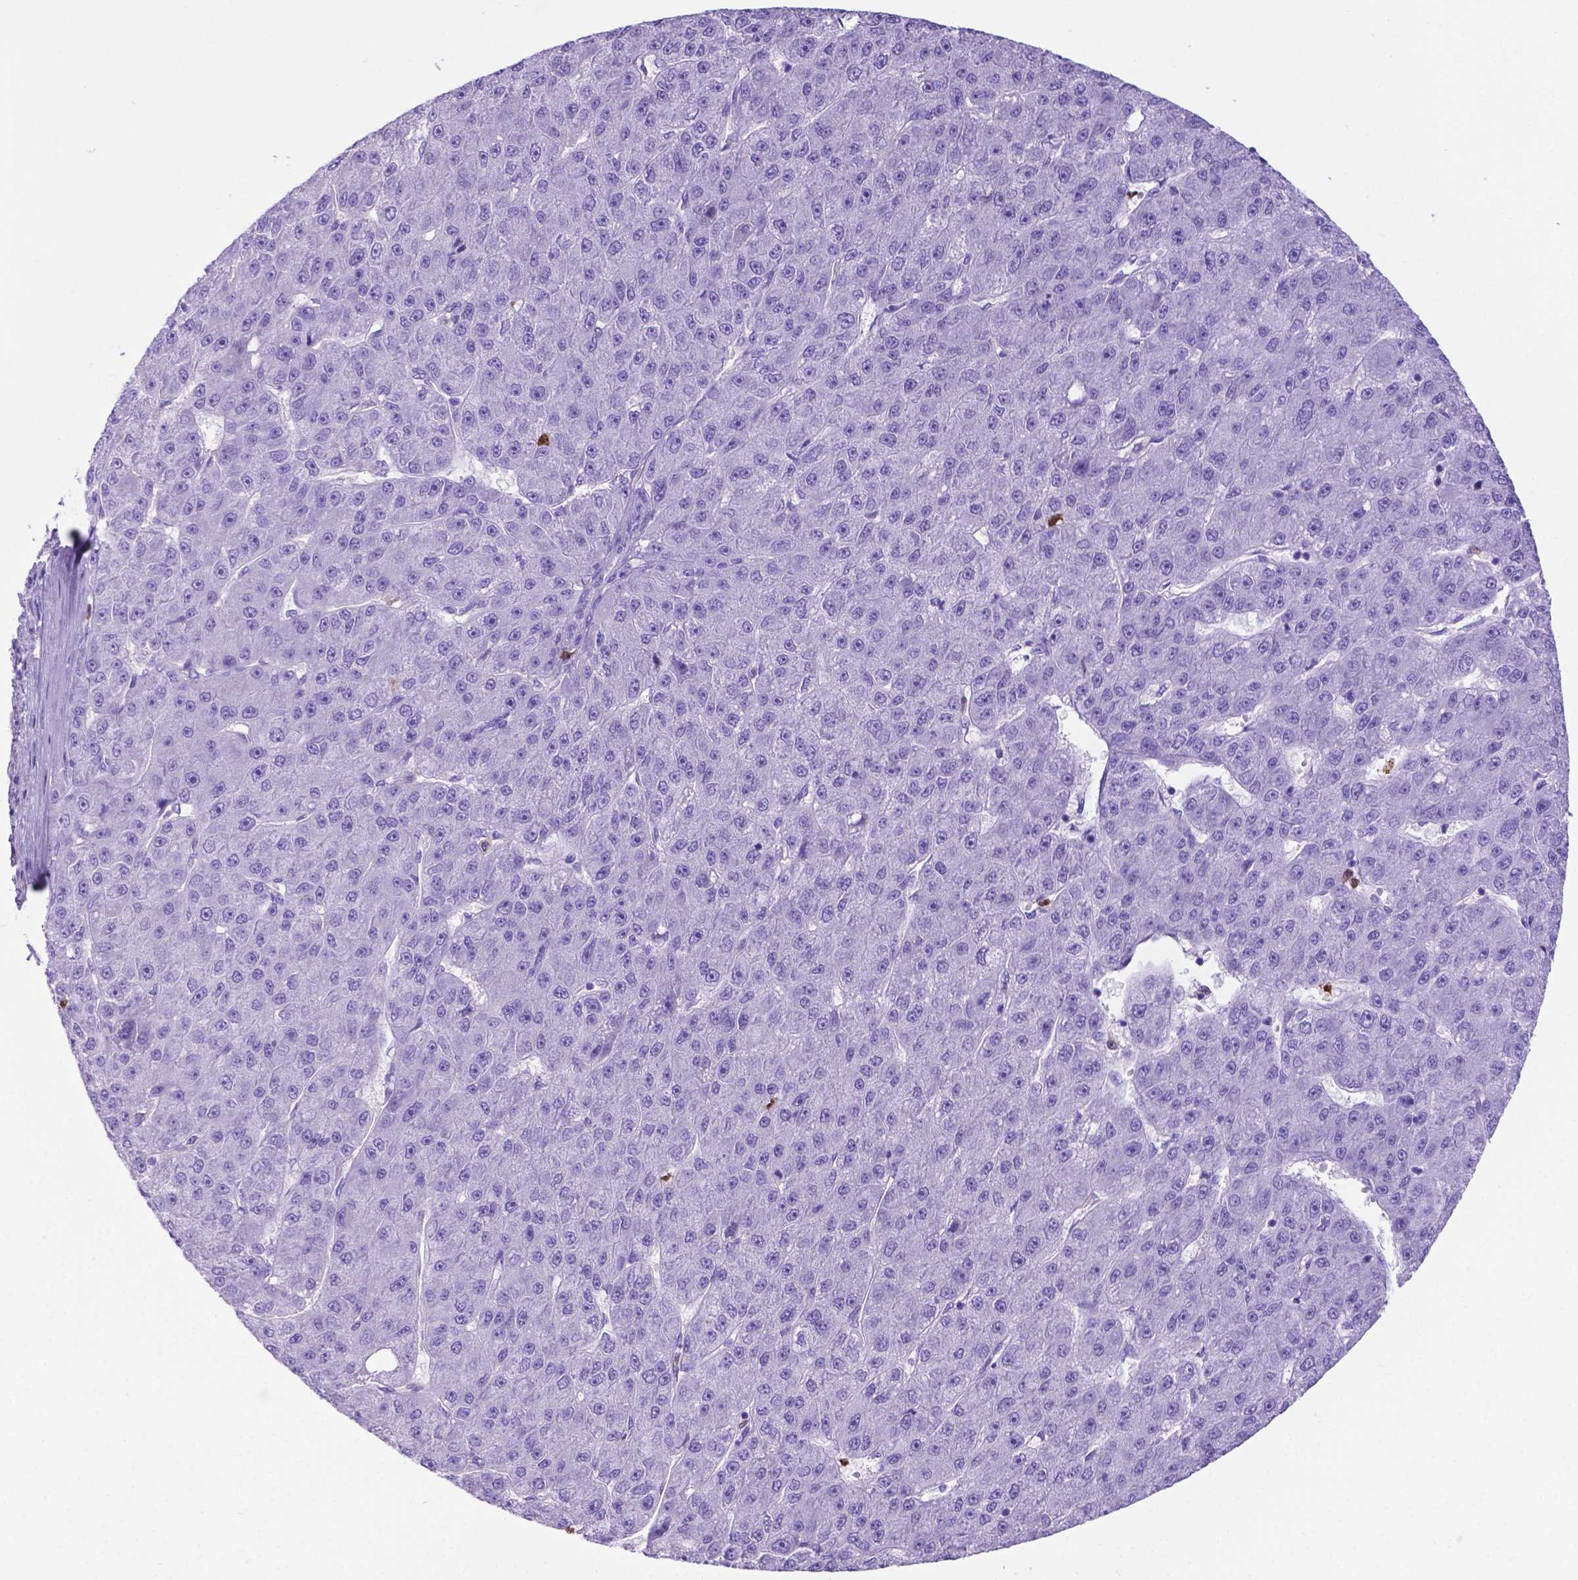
{"staining": {"intensity": "negative", "quantity": "none", "location": "none"}, "tissue": "liver cancer", "cell_type": "Tumor cells", "image_type": "cancer", "snomed": [{"axis": "morphology", "description": "Carcinoma, Hepatocellular, NOS"}, {"axis": "topography", "description": "Liver"}], "caption": "The image reveals no staining of tumor cells in liver cancer (hepatocellular carcinoma).", "gene": "LZTR1", "patient": {"sex": "male", "age": 67}}